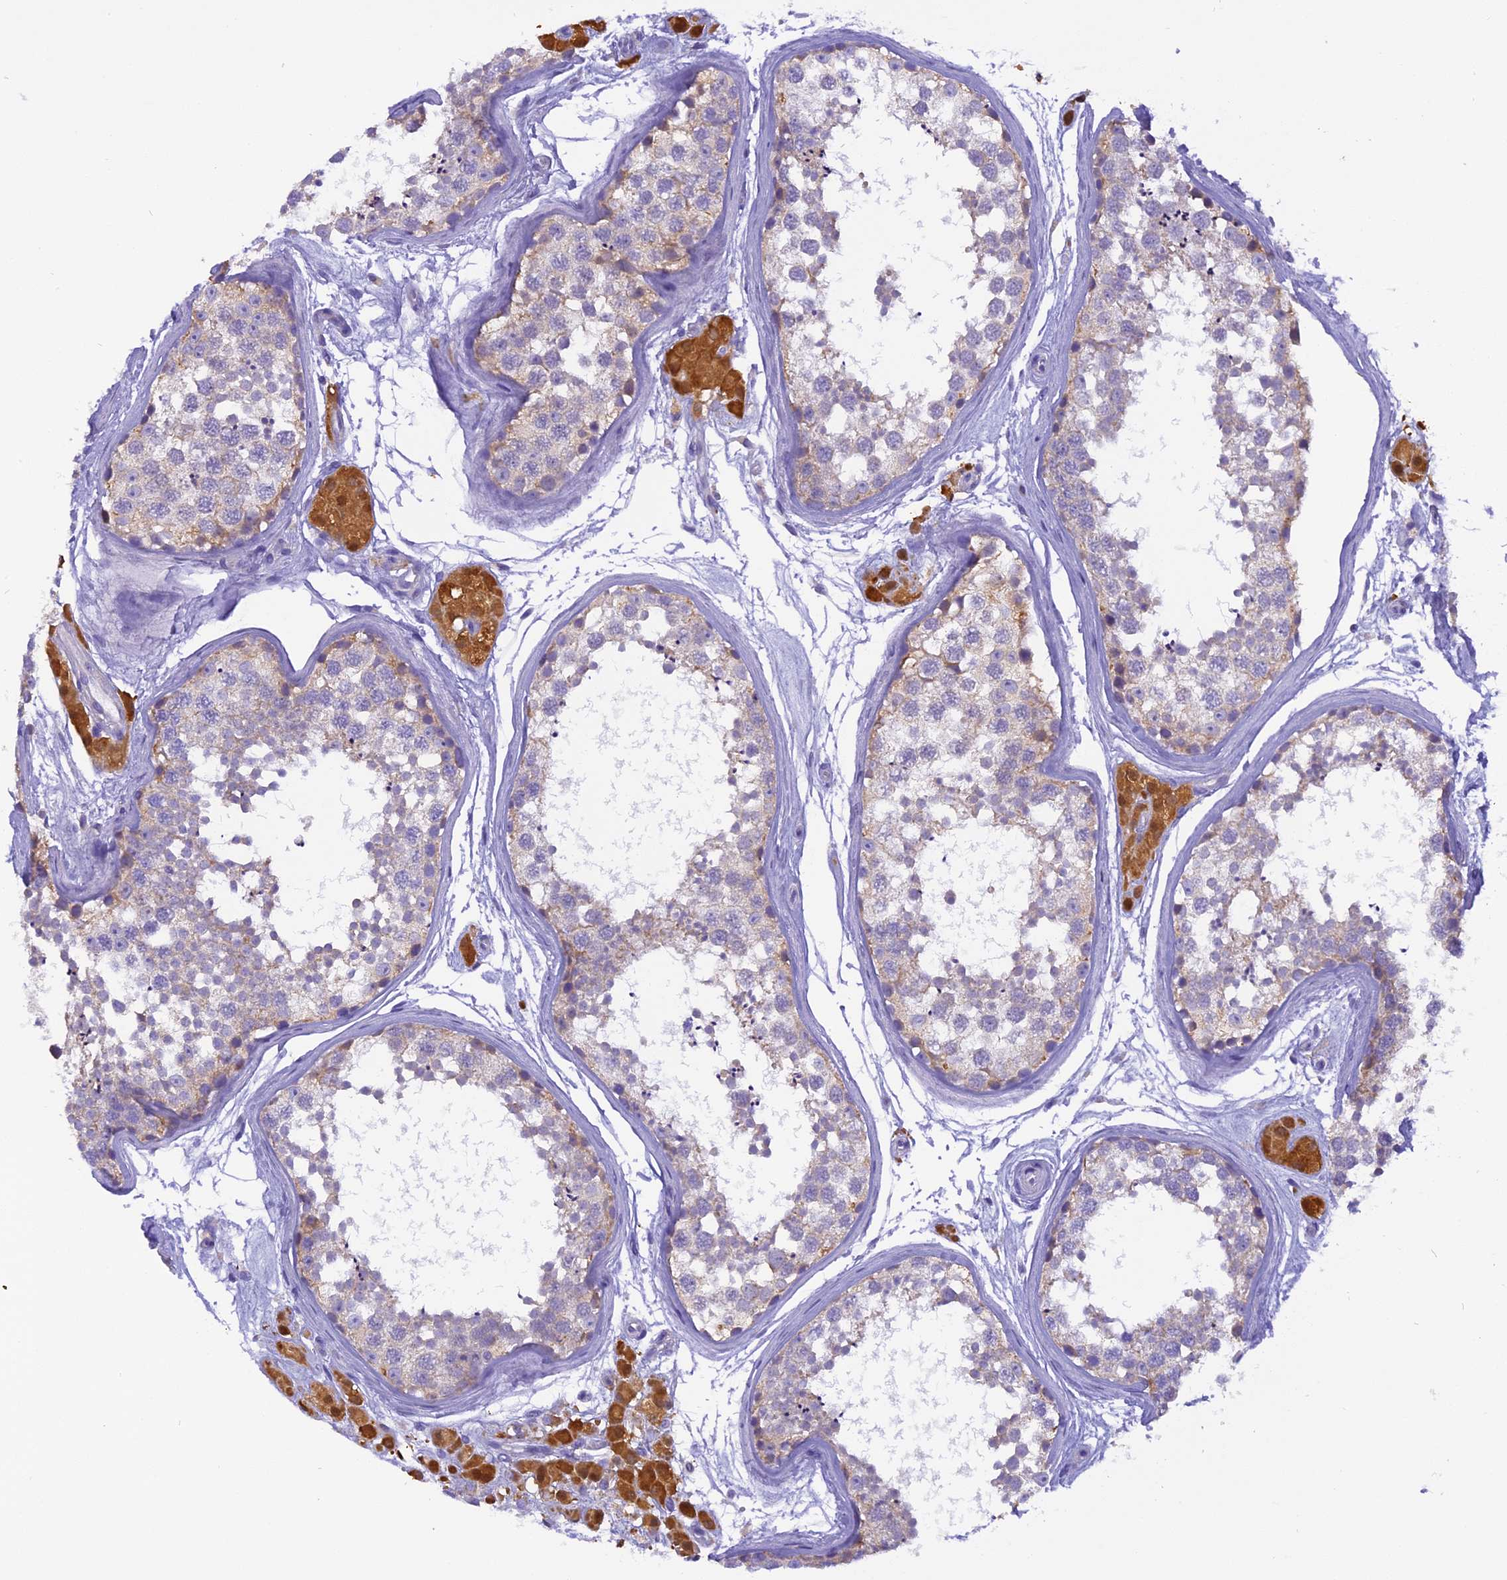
{"staining": {"intensity": "negative", "quantity": "none", "location": "none"}, "tissue": "testis", "cell_type": "Cells in seminiferous ducts", "image_type": "normal", "snomed": [{"axis": "morphology", "description": "Normal tissue, NOS"}, {"axis": "topography", "description": "Testis"}], "caption": "Immunohistochemistry photomicrograph of normal testis: testis stained with DAB displays no significant protein positivity in cells in seminiferous ducts.", "gene": "TRIM3", "patient": {"sex": "male", "age": 56}}